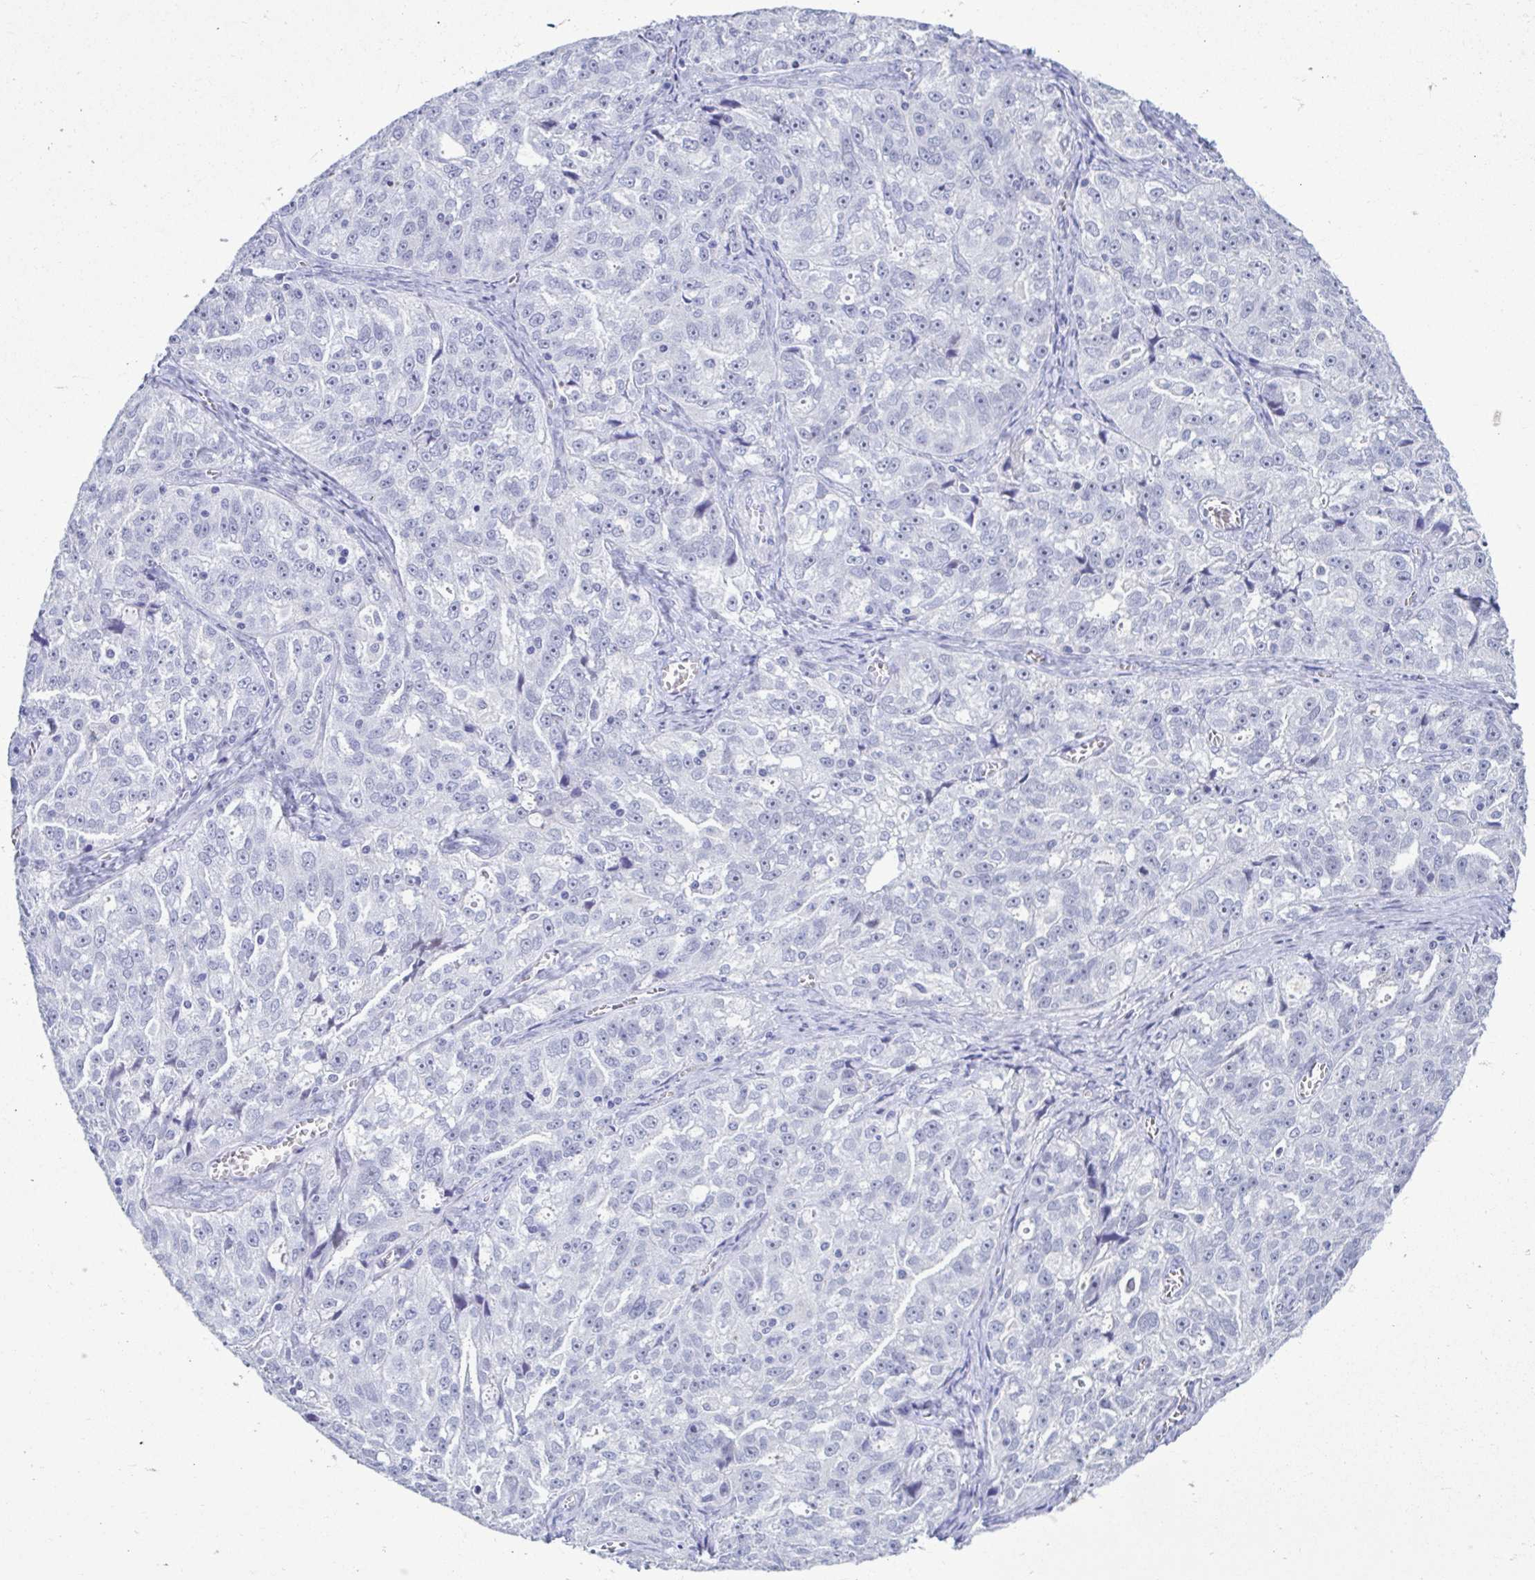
{"staining": {"intensity": "negative", "quantity": "none", "location": "none"}, "tissue": "ovarian cancer", "cell_type": "Tumor cells", "image_type": "cancer", "snomed": [{"axis": "morphology", "description": "Cystadenocarcinoma, serous, NOS"}, {"axis": "topography", "description": "Ovary"}], "caption": "Immunohistochemistry (IHC) of ovarian cancer (serous cystadenocarcinoma) demonstrates no expression in tumor cells.", "gene": "PERM1", "patient": {"sex": "female", "age": 51}}